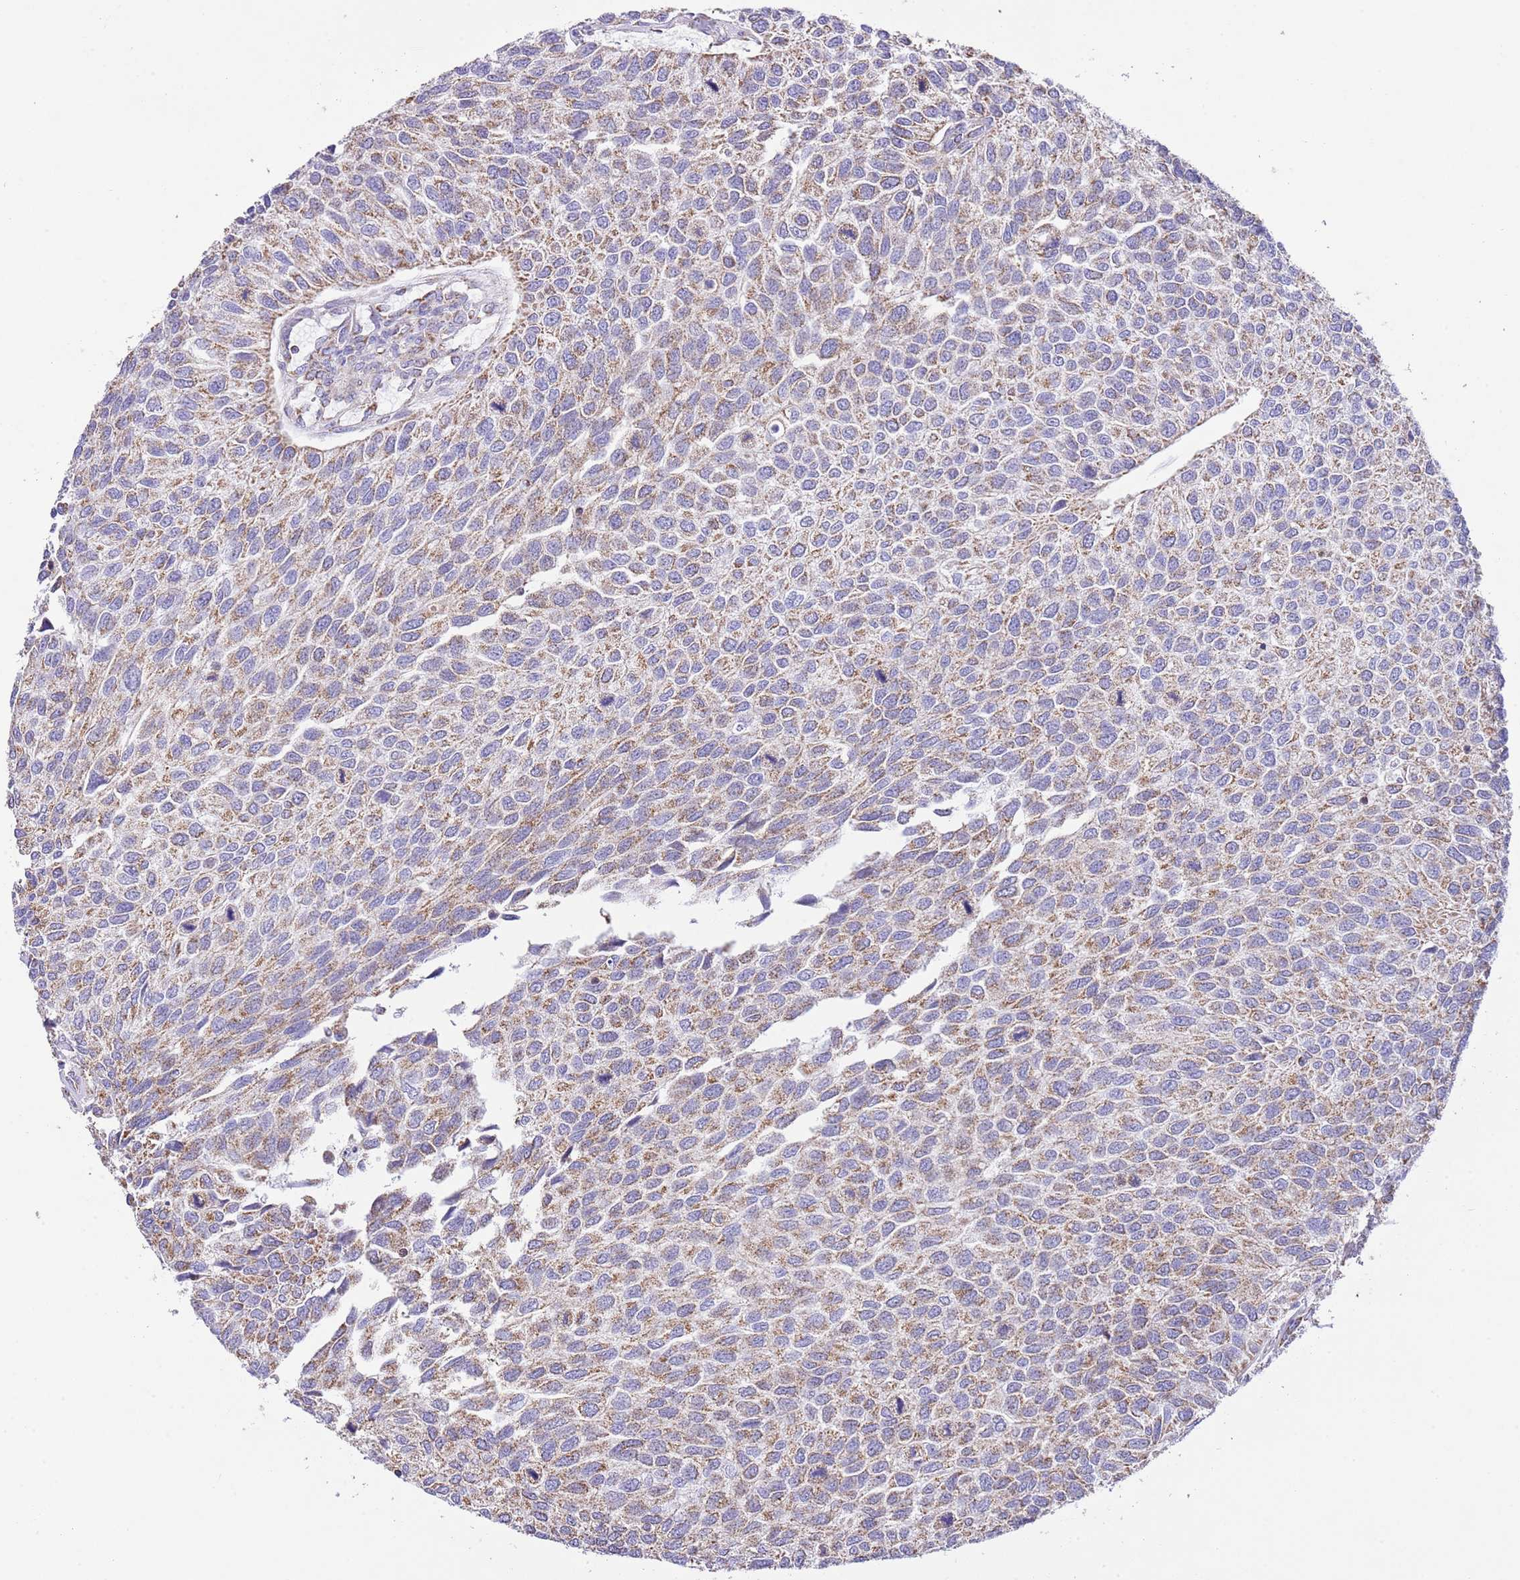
{"staining": {"intensity": "moderate", "quantity": ">75%", "location": "cytoplasmic/membranous"}, "tissue": "urothelial cancer", "cell_type": "Tumor cells", "image_type": "cancer", "snomed": [{"axis": "morphology", "description": "Urothelial carcinoma, NOS"}, {"axis": "topography", "description": "Urinary bladder"}], "caption": "Immunohistochemistry (IHC) of human transitional cell carcinoma displays medium levels of moderate cytoplasmic/membranous expression in approximately >75% of tumor cells.", "gene": "TEKTIP1", "patient": {"sex": "male", "age": 55}}